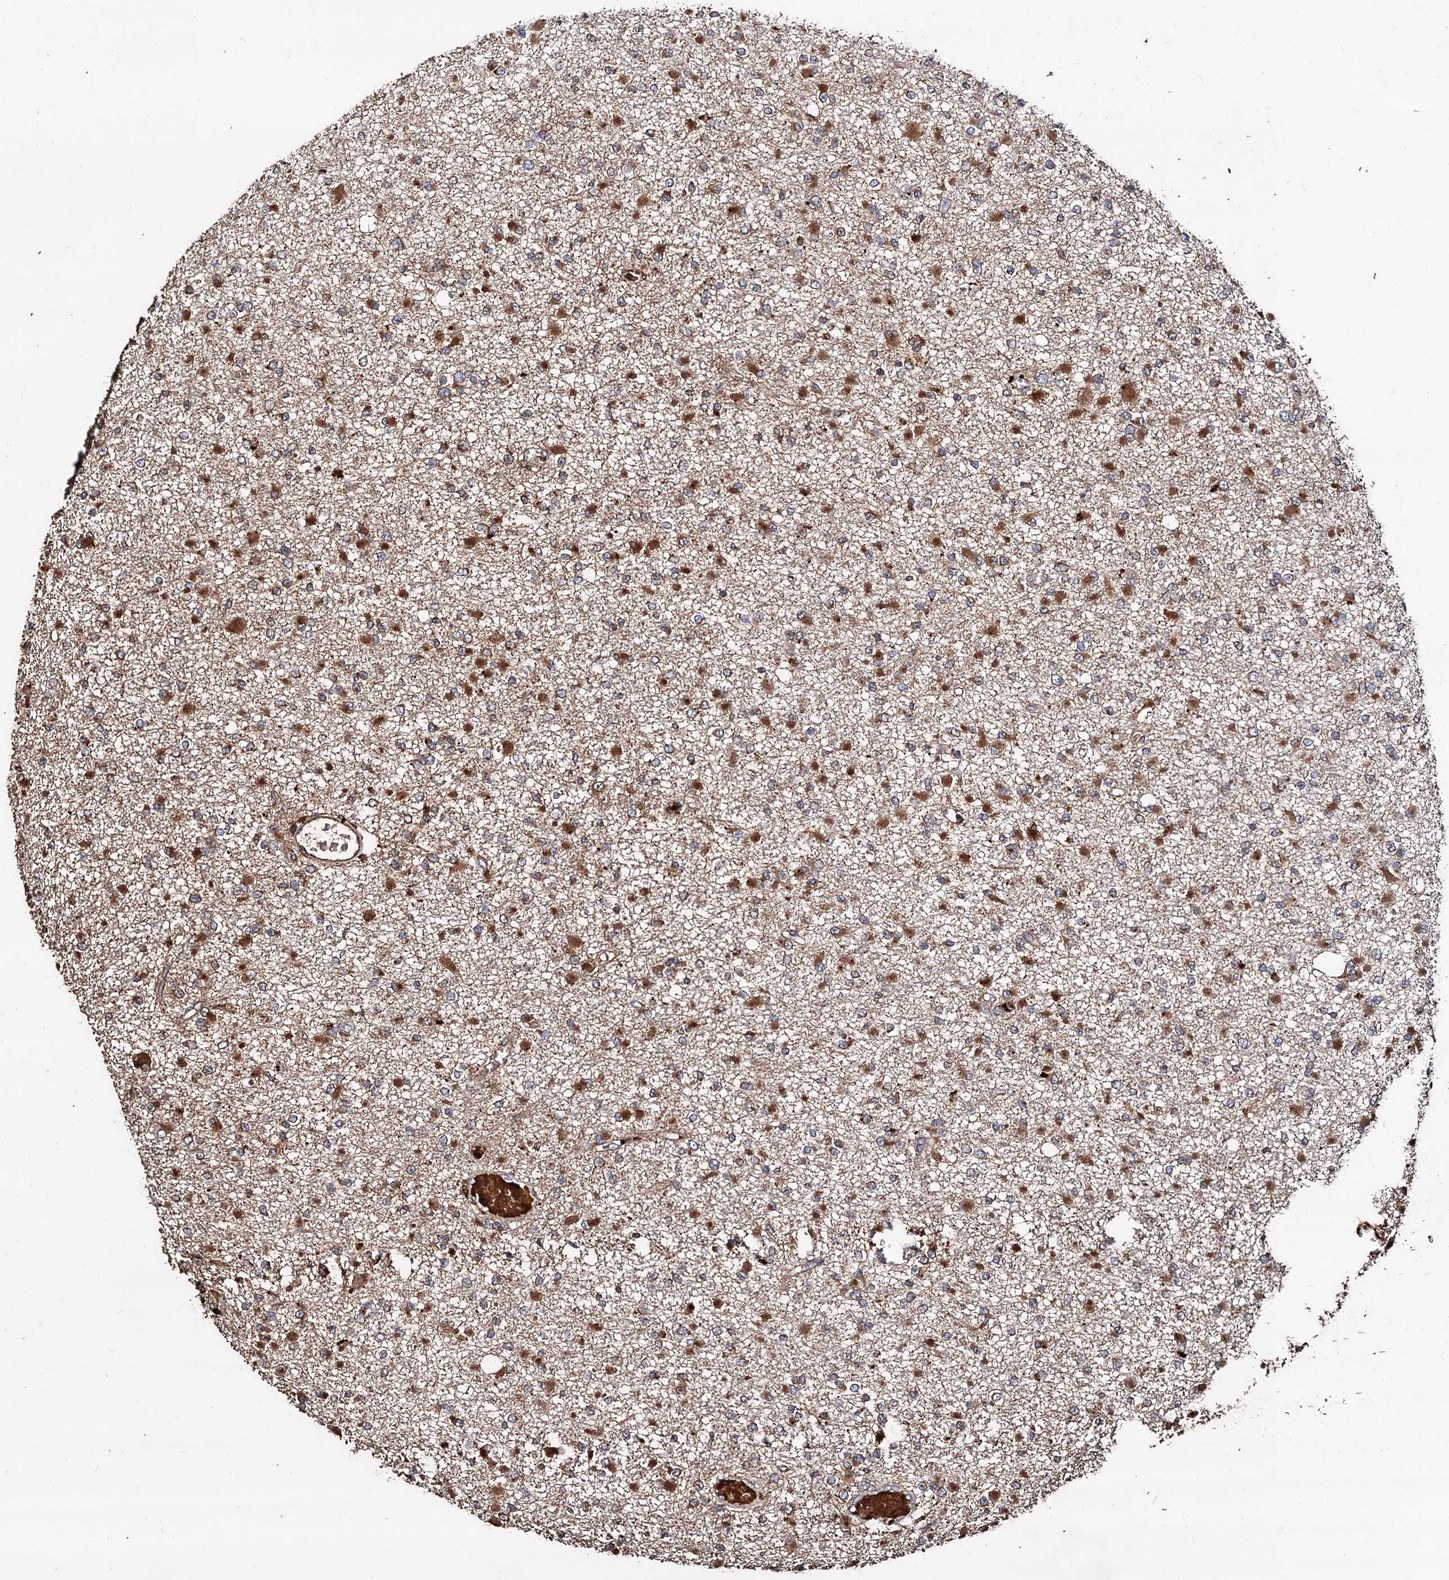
{"staining": {"intensity": "moderate", "quantity": ">75%", "location": "cytoplasmic/membranous"}, "tissue": "glioma", "cell_type": "Tumor cells", "image_type": "cancer", "snomed": [{"axis": "morphology", "description": "Glioma, malignant, Low grade"}, {"axis": "topography", "description": "Brain"}], "caption": "IHC (DAB) staining of low-grade glioma (malignant) shows moderate cytoplasmic/membranous protein expression in approximately >75% of tumor cells.", "gene": "NOTCH2NLA", "patient": {"sex": "female", "age": 22}}